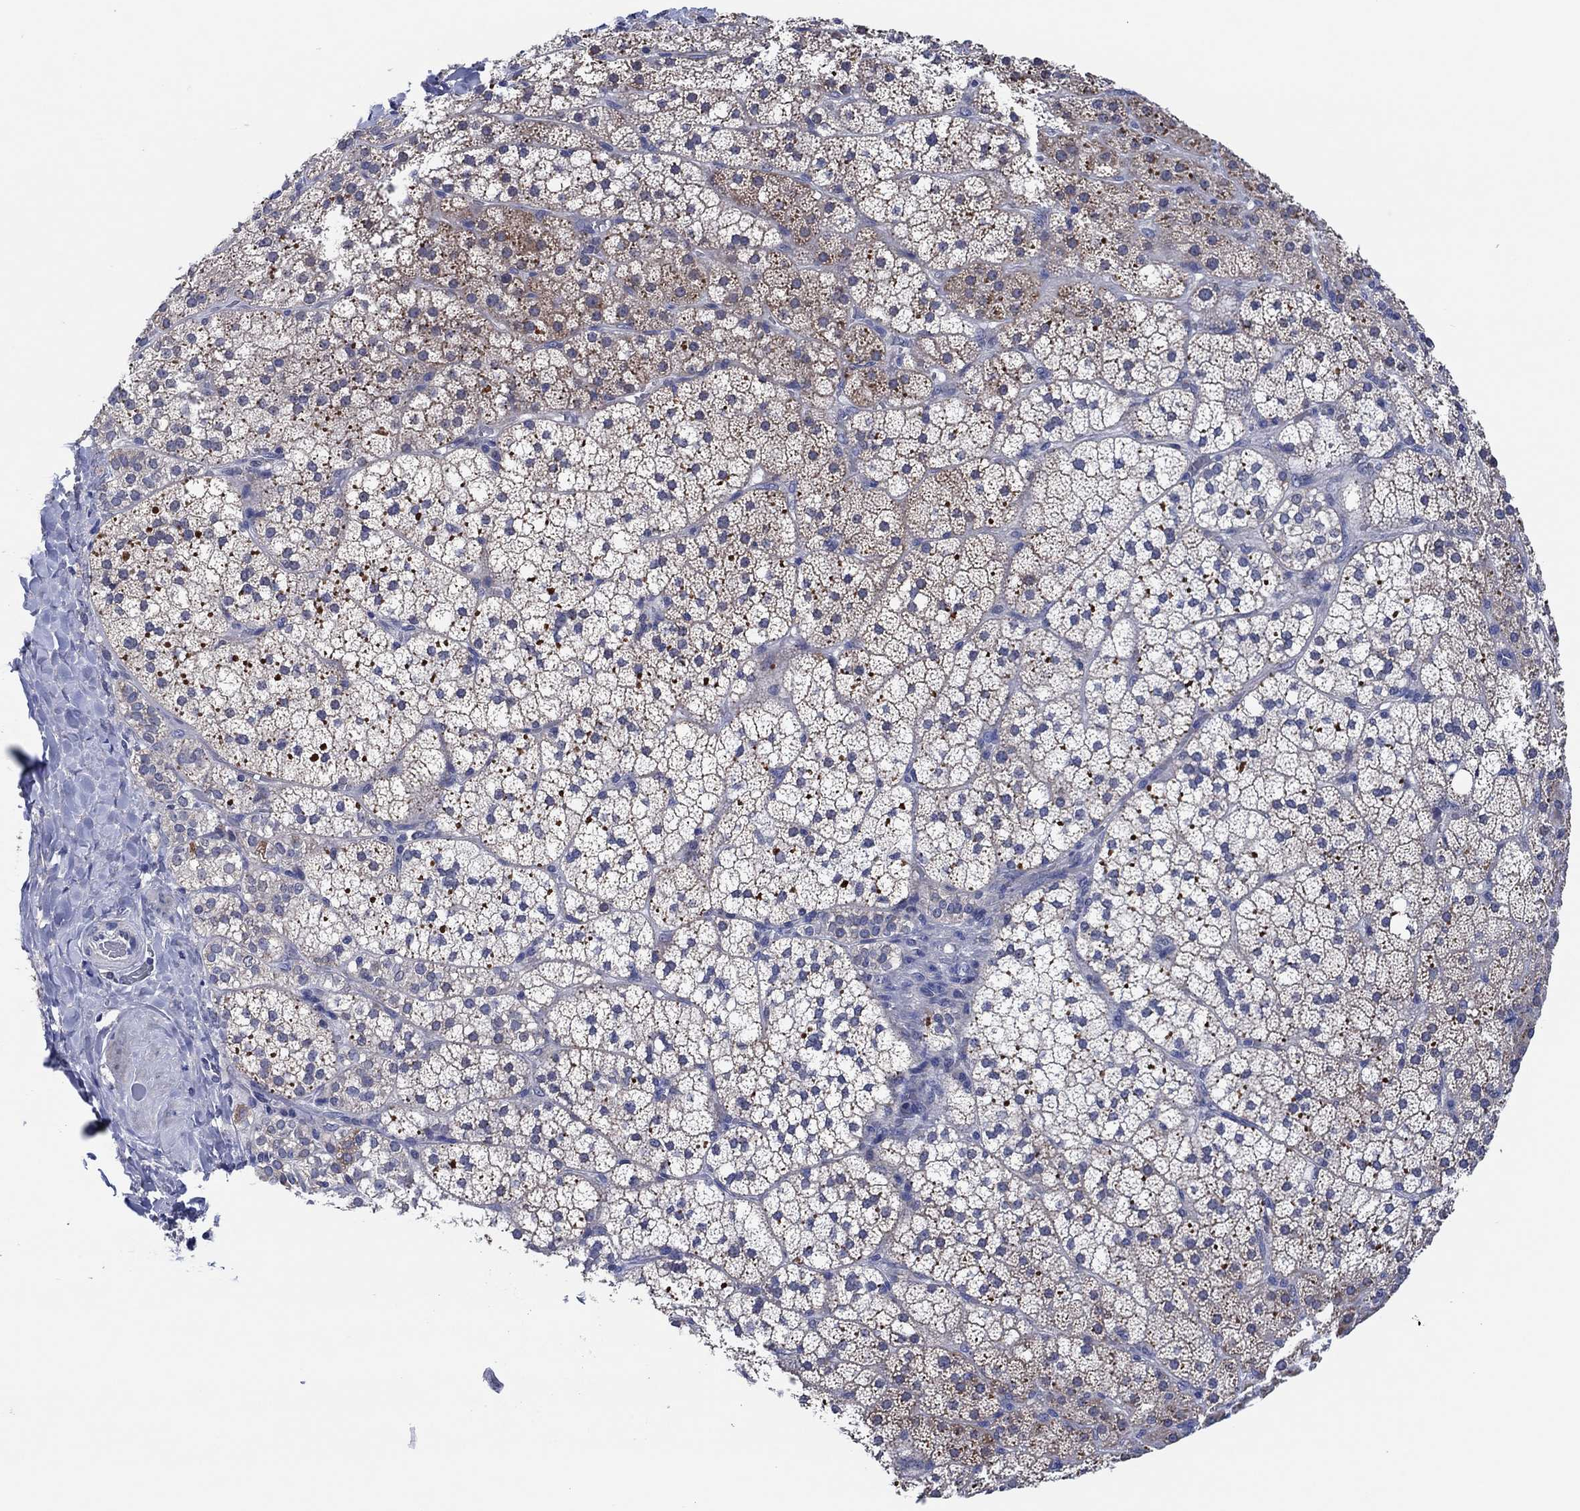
{"staining": {"intensity": "strong", "quantity": "<25%", "location": "cytoplasmic/membranous"}, "tissue": "adrenal gland", "cell_type": "Glandular cells", "image_type": "normal", "snomed": [{"axis": "morphology", "description": "Normal tissue, NOS"}, {"axis": "topography", "description": "Adrenal gland"}], "caption": "Immunohistochemistry (IHC) micrograph of benign adrenal gland stained for a protein (brown), which exhibits medium levels of strong cytoplasmic/membranous staining in approximately <25% of glandular cells.", "gene": "PRRT3", "patient": {"sex": "male", "age": 53}}